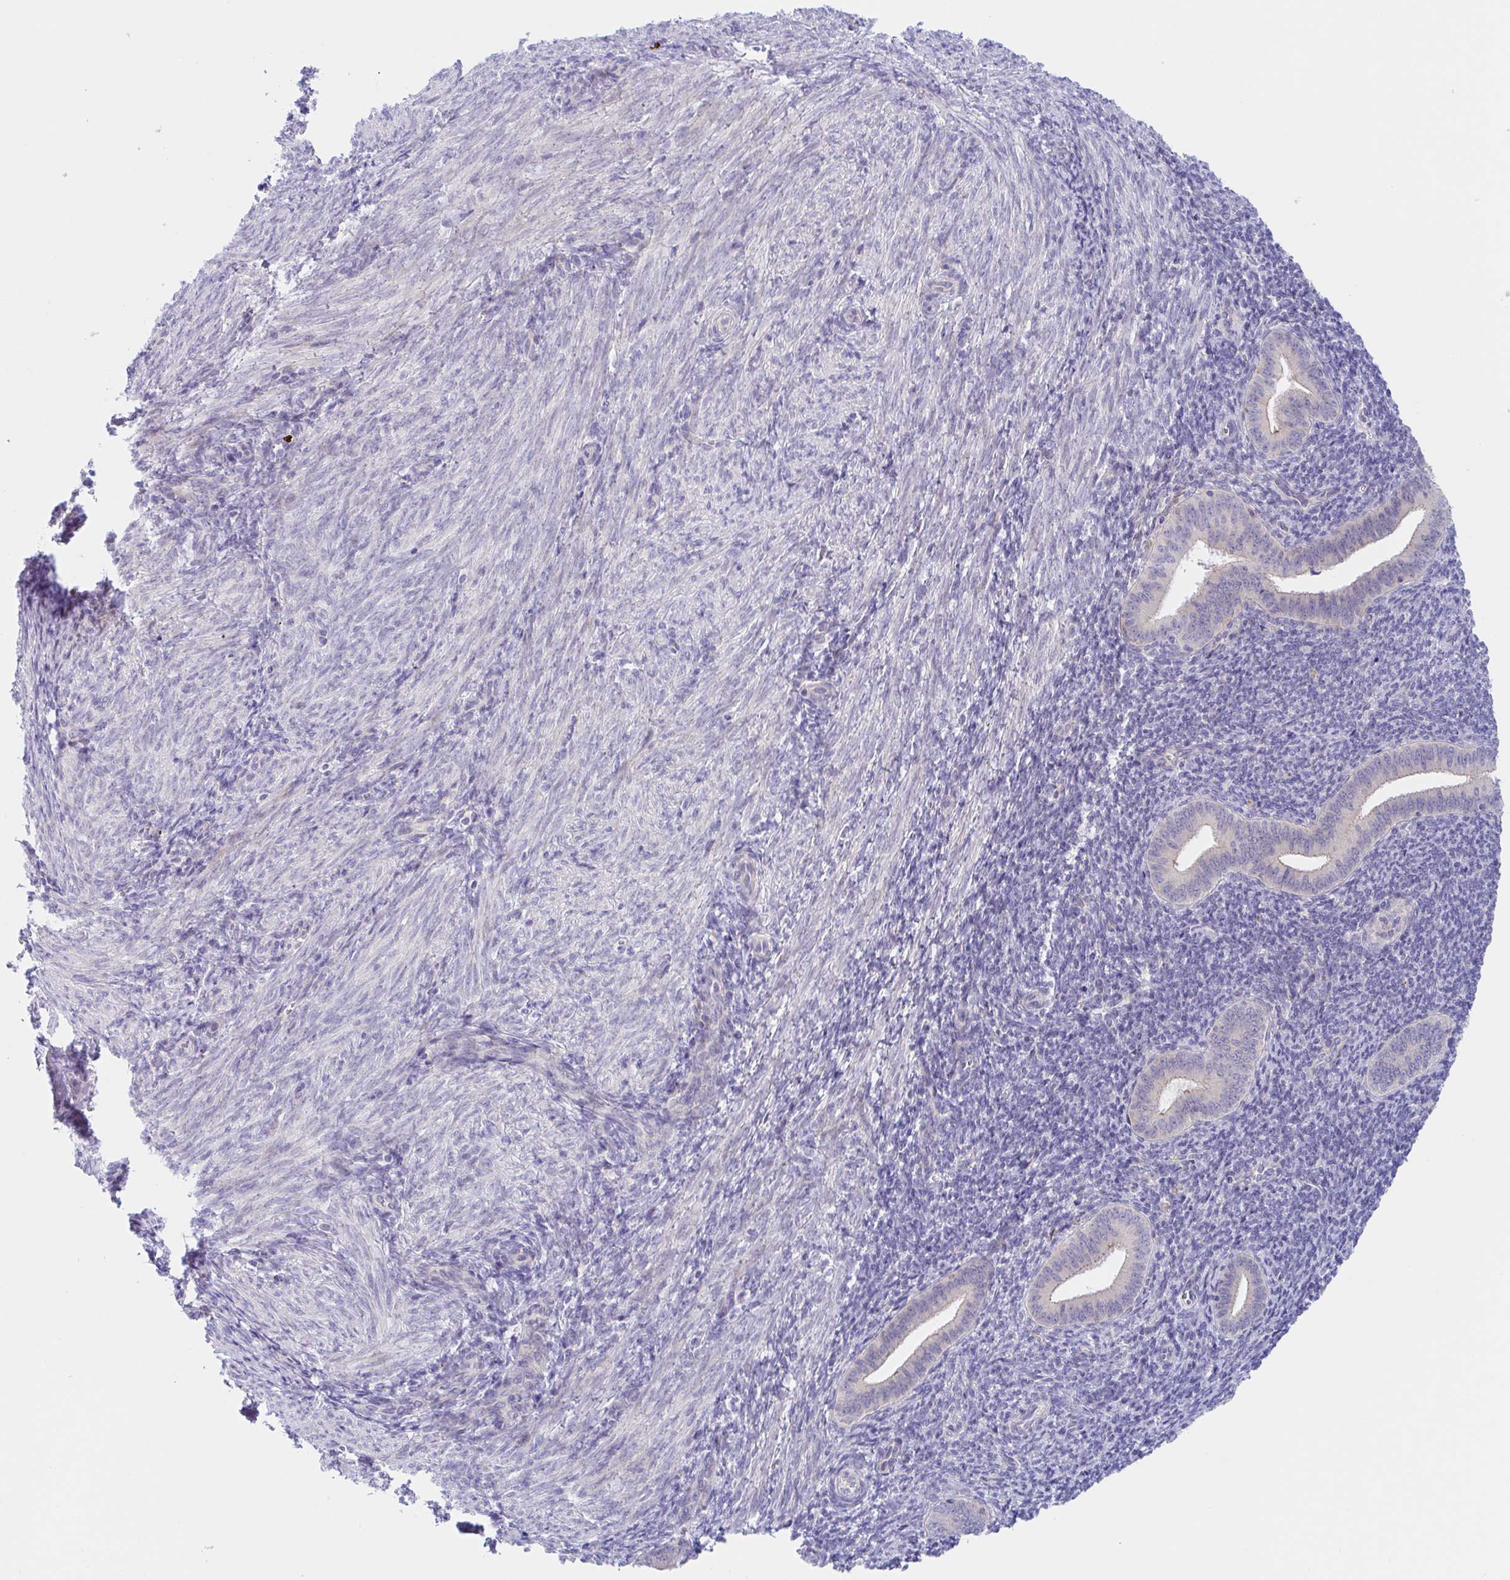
{"staining": {"intensity": "negative", "quantity": "none", "location": "none"}, "tissue": "endometrium", "cell_type": "Cells in endometrial stroma", "image_type": "normal", "snomed": [{"axis": "morphology", "description": "Normal tissue, NOS"}, {"axis": "topography", "description": "Endometrium"}], "caption": "DAB (3,3'-diaminobenzidine) immunohistochemical staining of unremarkable human endometrium displays no significant positivity in cells in endometrial stroma.", "gene": "TMEM86A", "patient": {"sex": "female", "age": 25}}